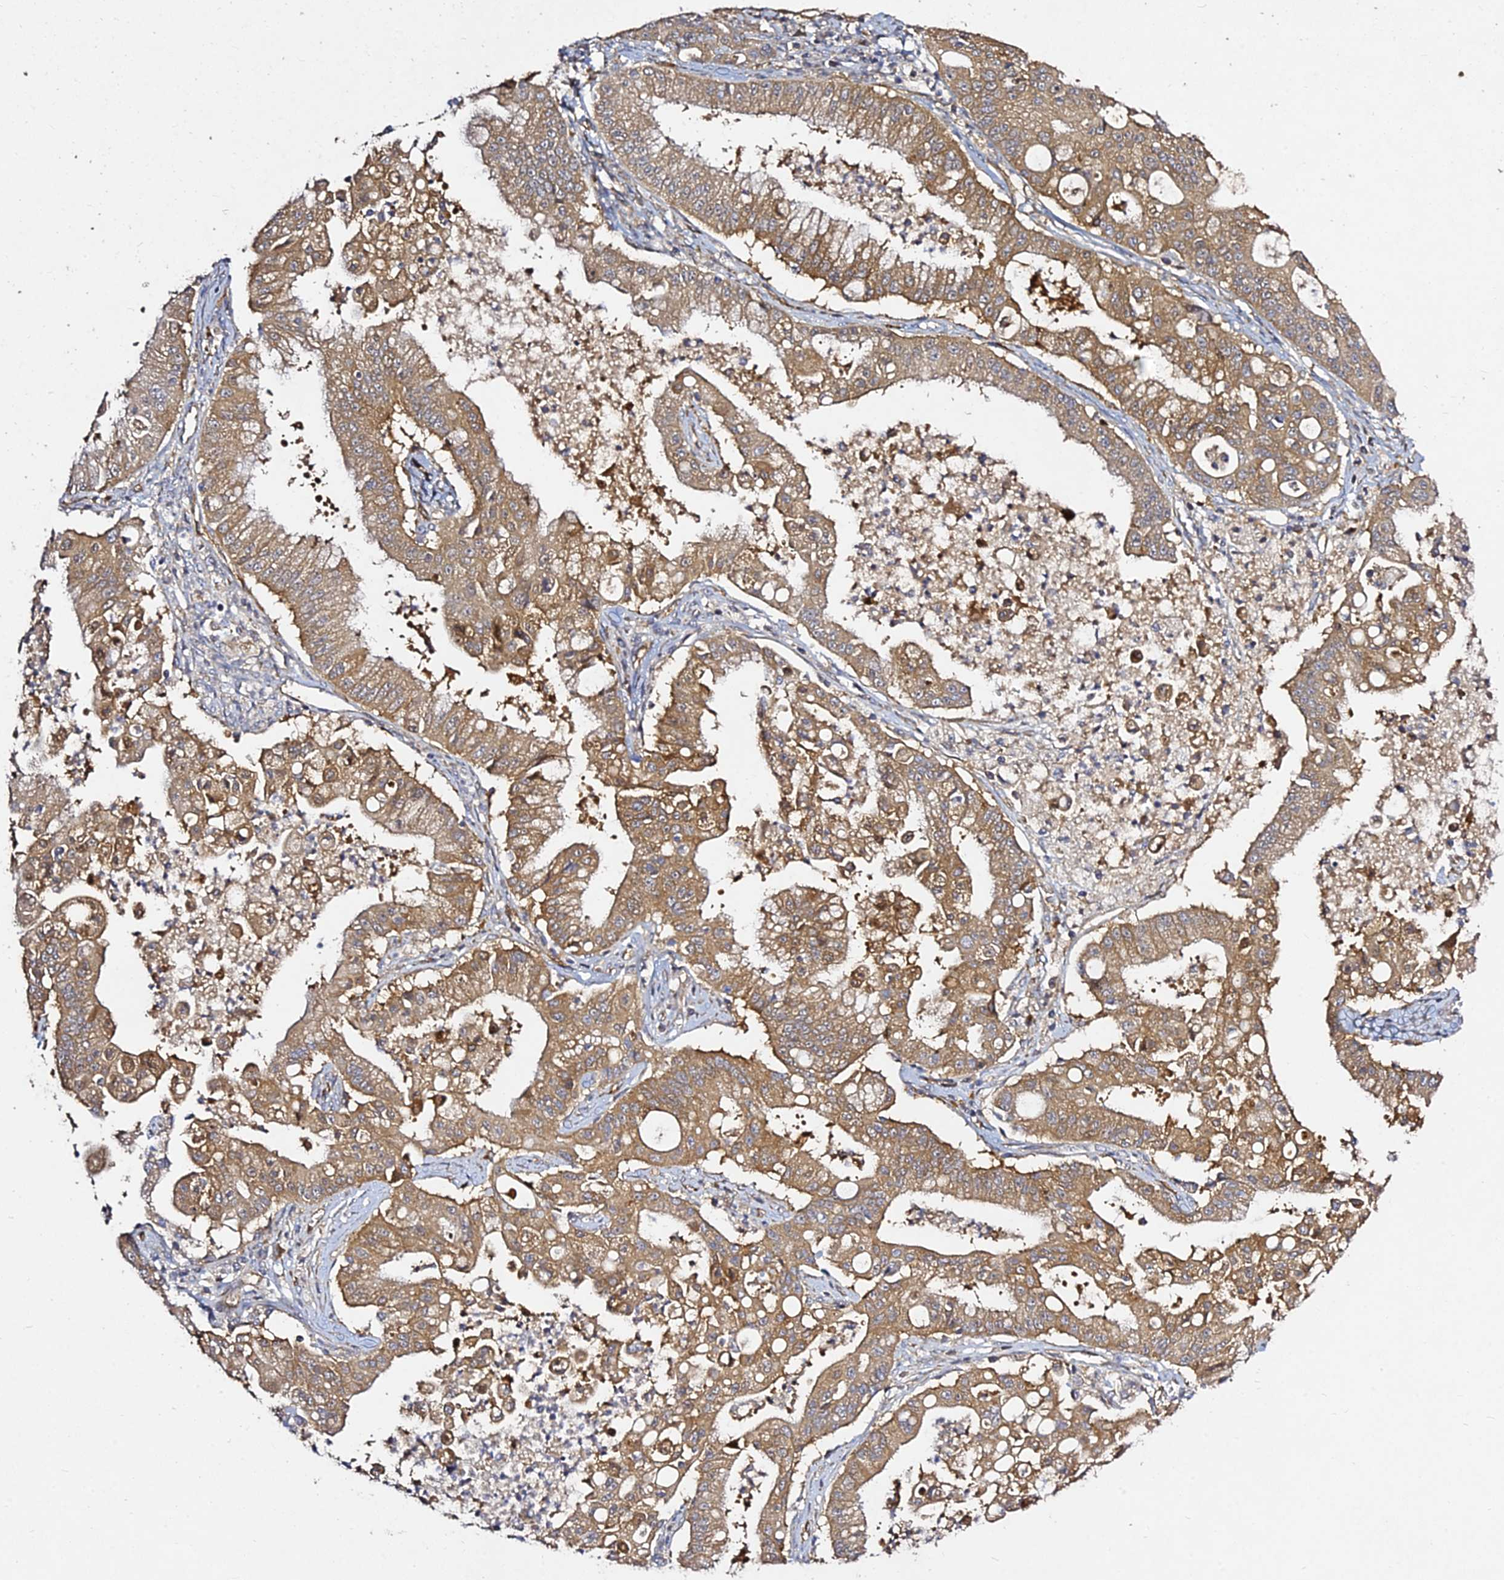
{"staining": {"intensity": "moderate", "quantity": ">75%", "location": "cytoplasmic/membranous"}, "tissue": "ovarian cancer", "cell_type": "Tumor cells", "image_type": "cancer", "snomed": [{"axis": "morphology", "description": "Cystadenocarcinoma, mucinous, NOS"}, {"axis": "topography", "description": "Ovary"}], "caption": "Ovarian mucinous cystadenocarcinoma stained with immunohistochemistry (IHC) exhibits moderate cytoplasmic/membranous positivity in approximately >75% of tumor cells. The protein is shown in brown color, while the nuclei are stained blue.", "gene": "GRTP1", "patient": {"sex": "female", "age": 70}}